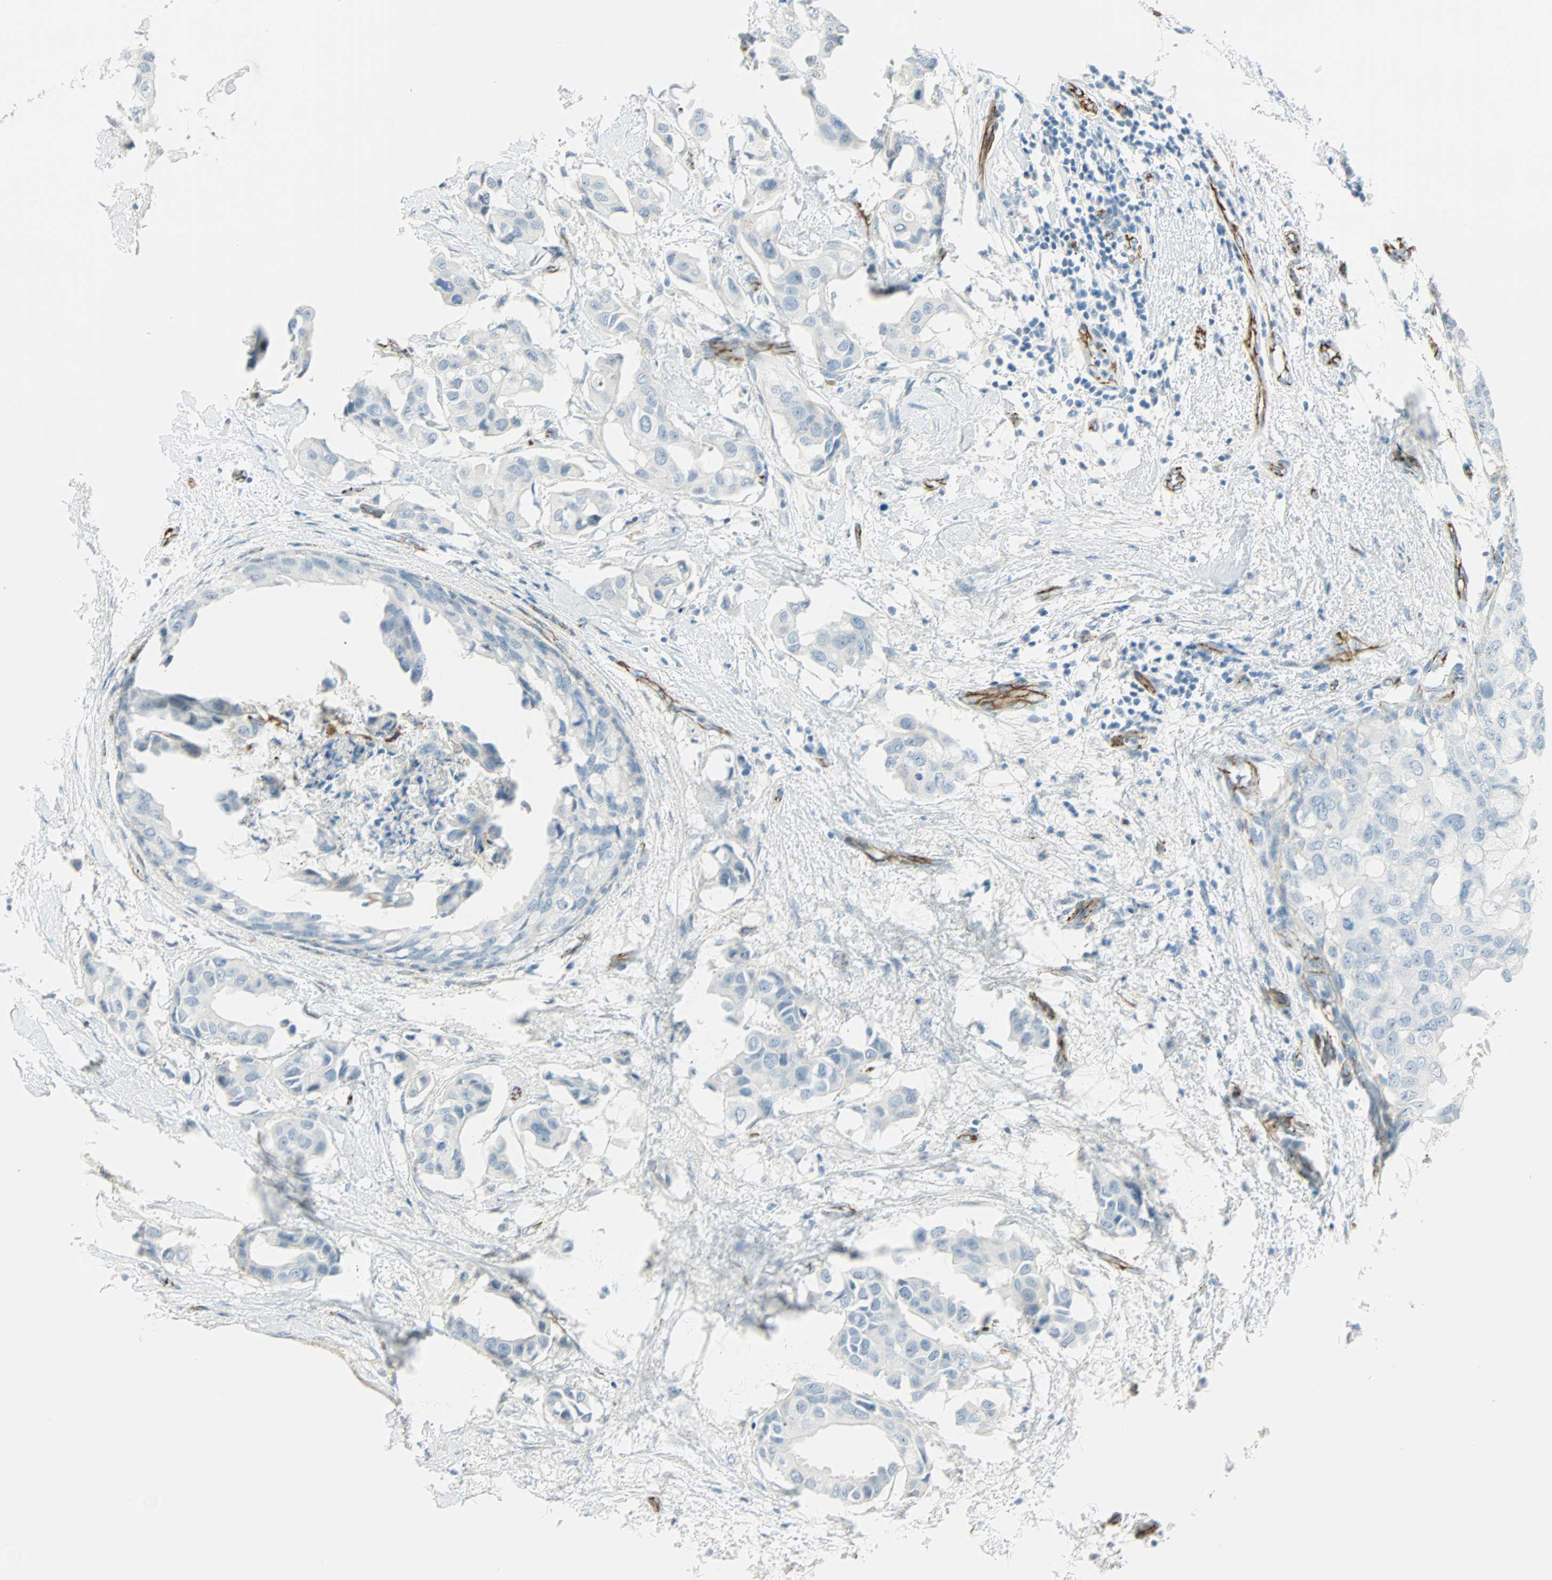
{"staining": {"intensity": "weak", "quantity": ">75%", "location": "cytoplasmic/membranous"}, "tissue": "breast cancer", "cell_type": "Tumor cells", "image_type": "cancer", "snomed": [{"axis": "morphology", "description": "Duct carcinoma"}, {"axis": "topography", "description": "Breast"}], "caption": "This image displays immunohistochemistry (IHC) staining of human breast cancer (intraductal carcinoma), with low weak cytoplasmic/membranous staining in about >75% of tumor cells.", "gene": "VPS9D1", "patient": {"sex": "female", "age": 40}}